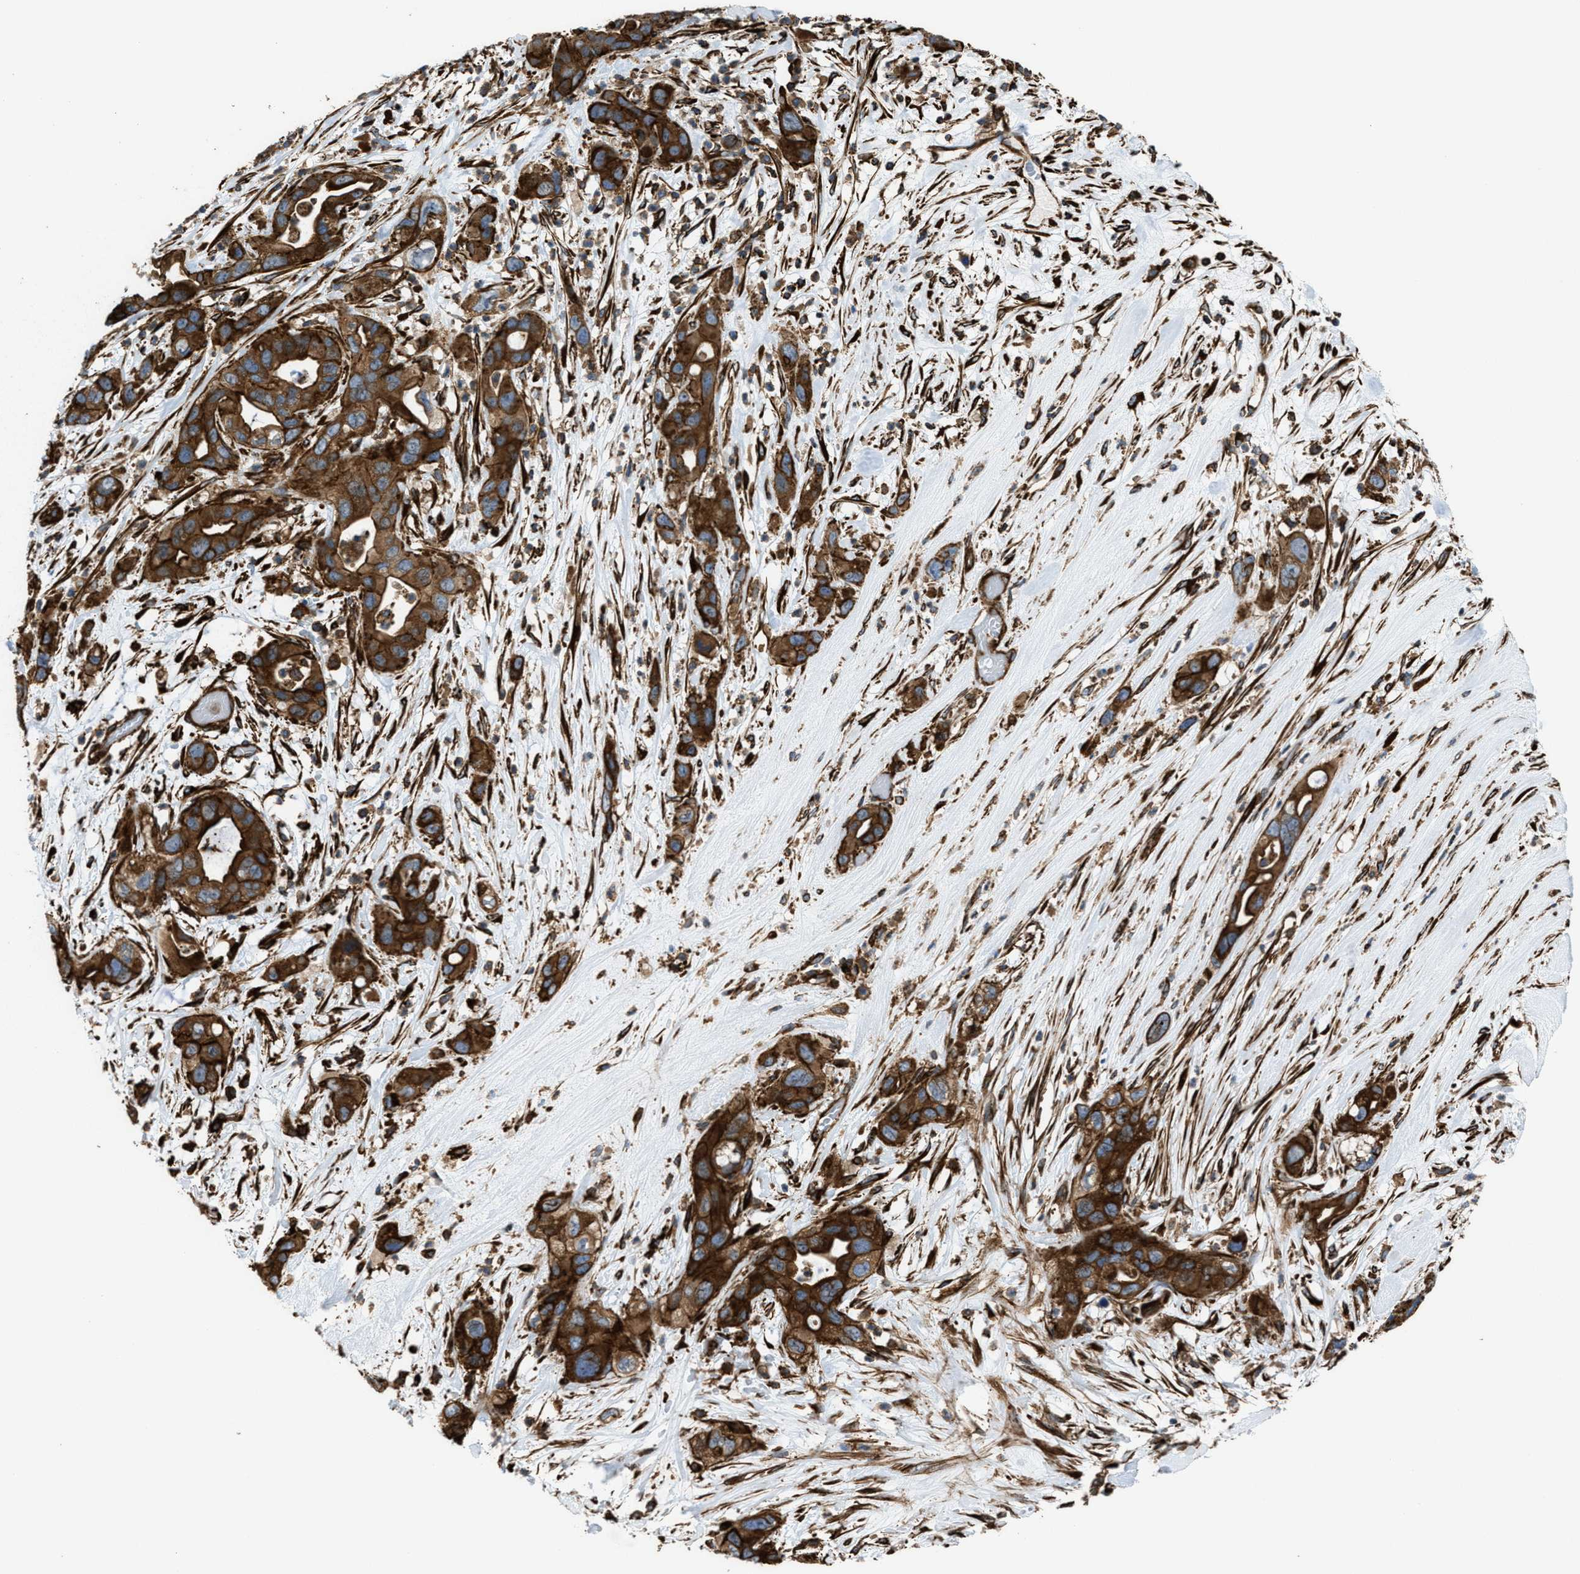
{"staining": {"intensity": "strong", "quantity": ">75%", "location": "cytoplasmic/membranous"}, "tissue": "pancreatic cancer", "cell_type": "Tumor cells", "image_type": "cancer", "snomed": [{"axis": "morphology", "description": "Adenocarcinoma, NOS"}, {"axis": "topography", "description": "Pancreas"}], "caption": "A brown stain shows strong cytoplasmic/membranous positivity of a protein in human pancreatic cancer (adenocarcinoma) tumor cells.", "gene": "EGLN1", "patient": {"sex": "female", "age": 71}}